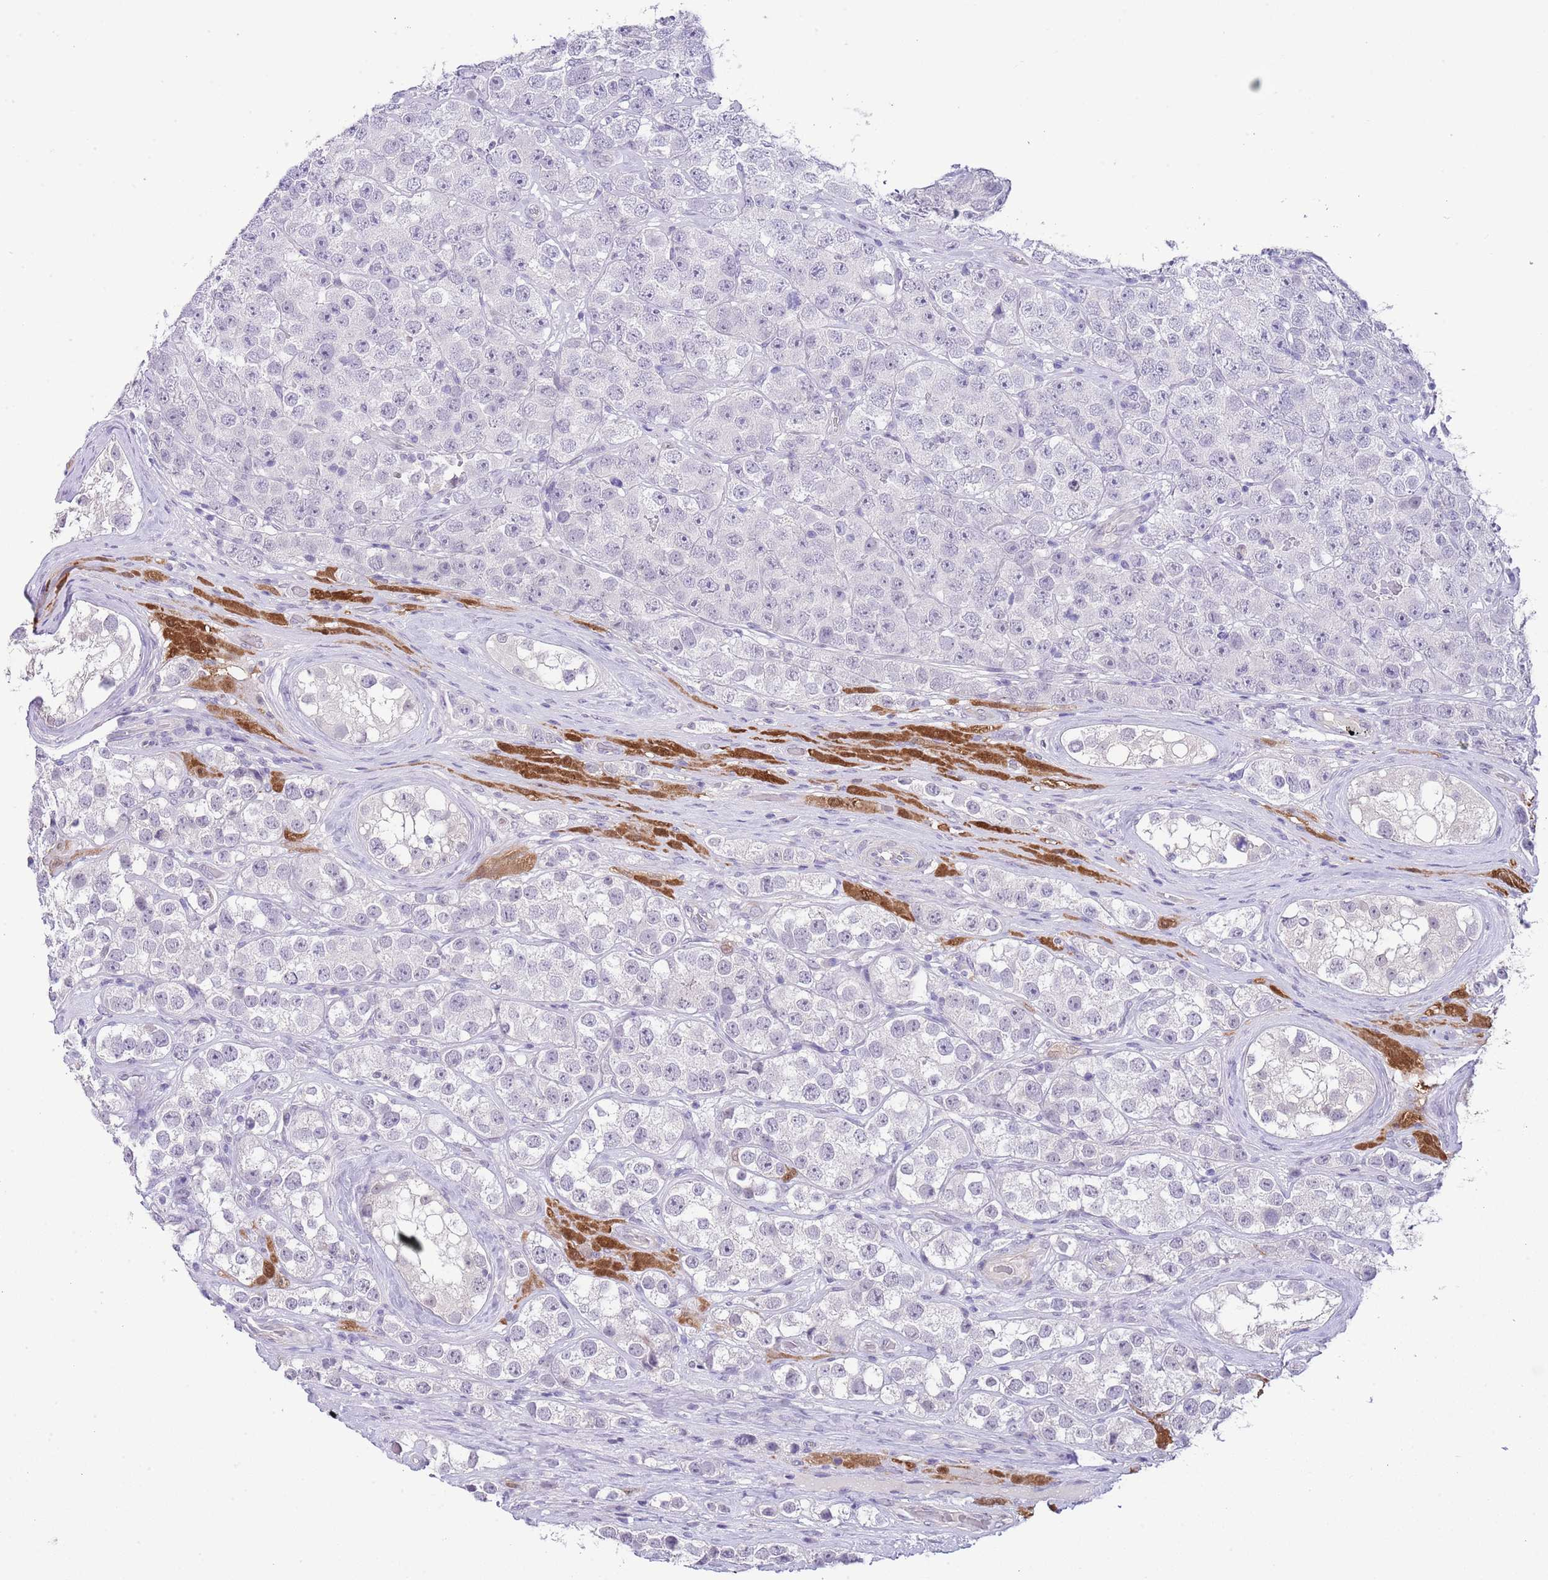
{"staining": {"intensity": "negative", "quantity": "none", "location": "none"}, "tissue": "testis cancer", "cell_type": "Tumor cells", "image_type": "cancer", "snomed": [{"axis": "morphology", "description": "Seminoma, NOS"}, {"axis": "topography", "description": "Testis"}], "caption": "The immunohistochemistry image has no significant expression in tumor cells of testis seminoma tissue.", "gene": "MIDN", "patient": {"sex": "male", "age": 28}}